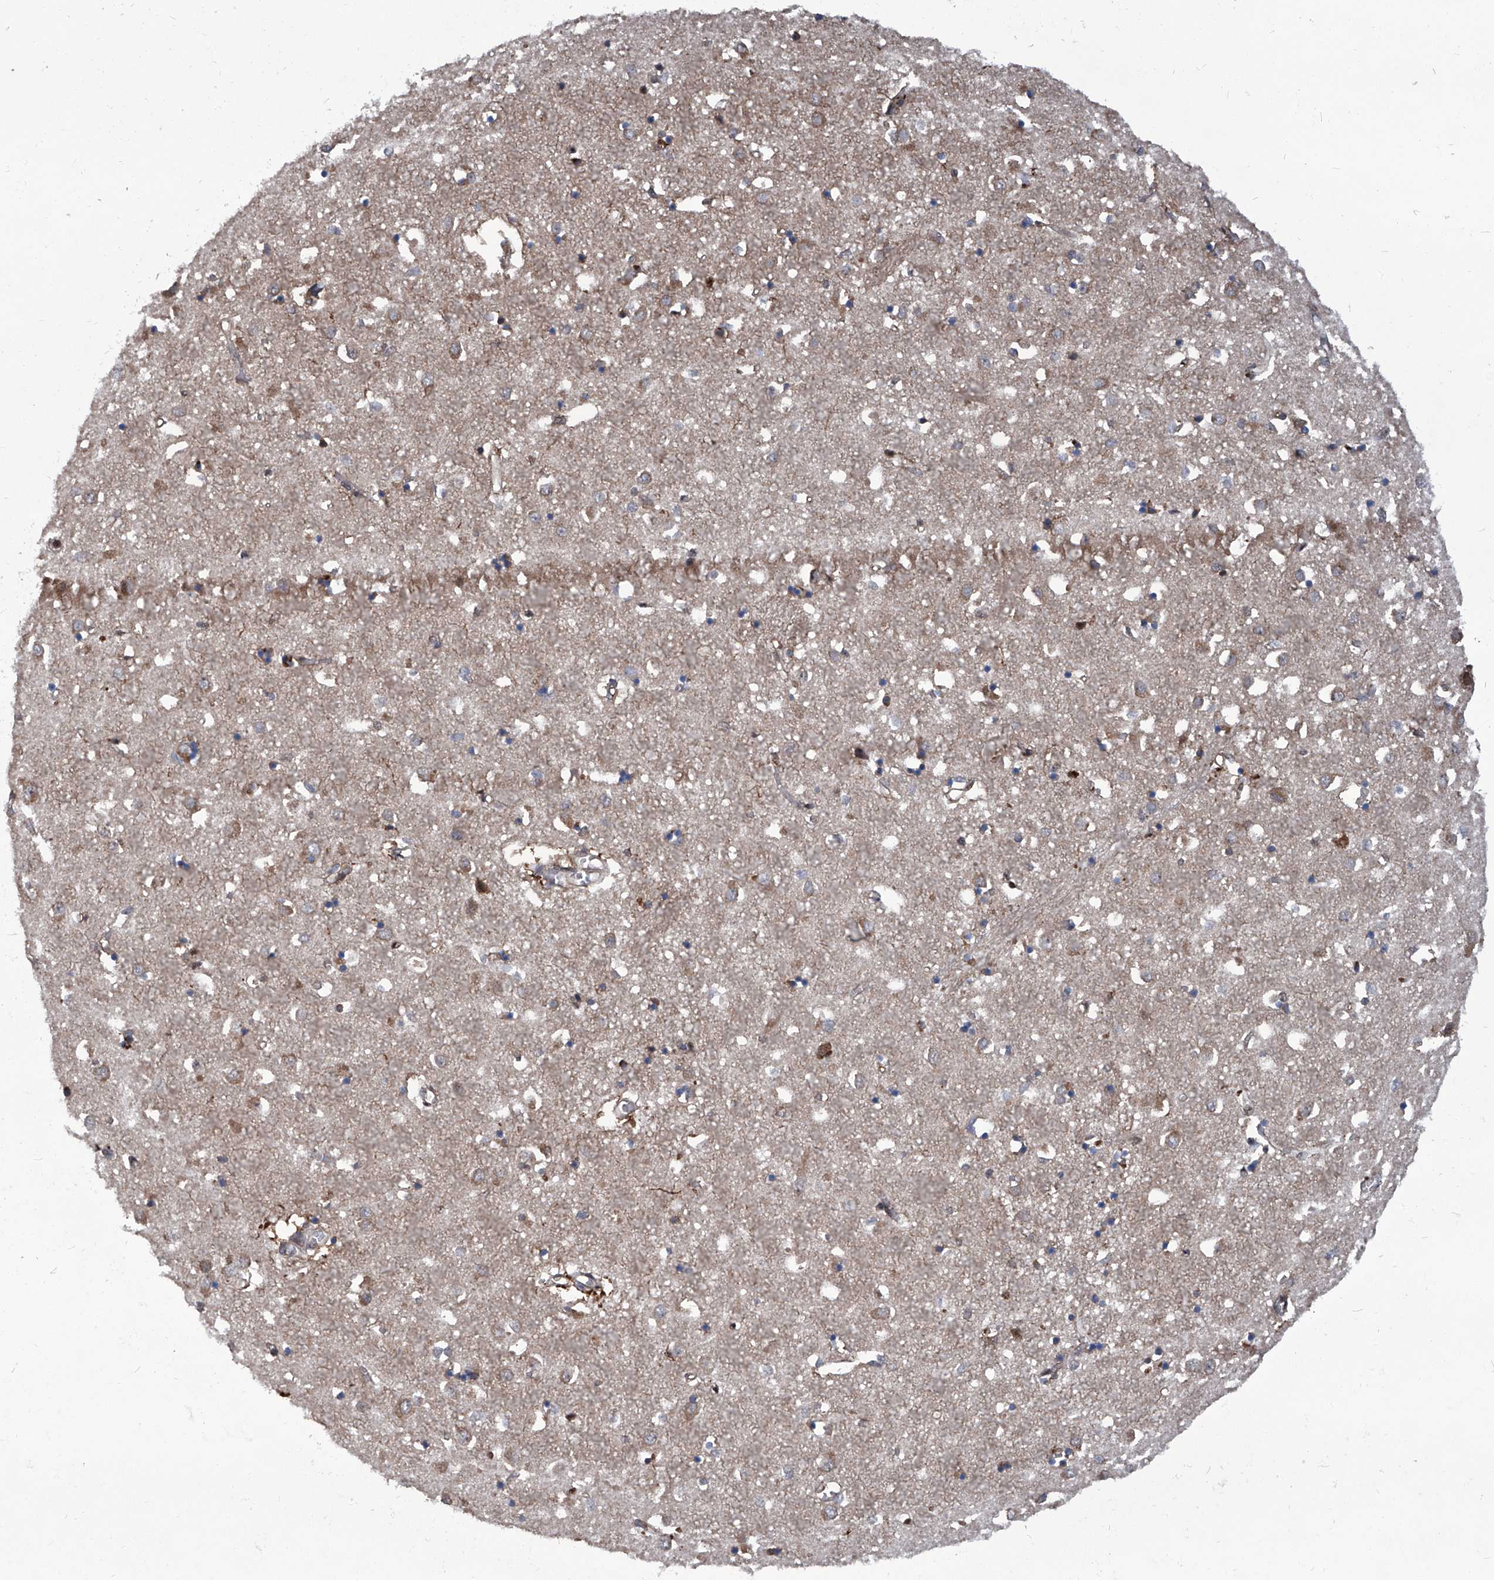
{"staining": {"intensity": "moderate", "quantity": "<25%", "location": "cytoplasmic/membranous"}, "tissue": "caudate", "cell_type": "Glial cells", "image_type": "normal", "snomed": [{"axis": "morphology", "description": "Normal tissue, NOS"}, {"axis": "topography", "description": "Lateral ventricle wall"}], "caption": "Glial cells reveal low levels of moderate cytoplasmic/membranous positivity in approximately <25% of cells in normal human caudate.", "gene": "PSMB1", "patient": {"sex": "male", "age": 70}}